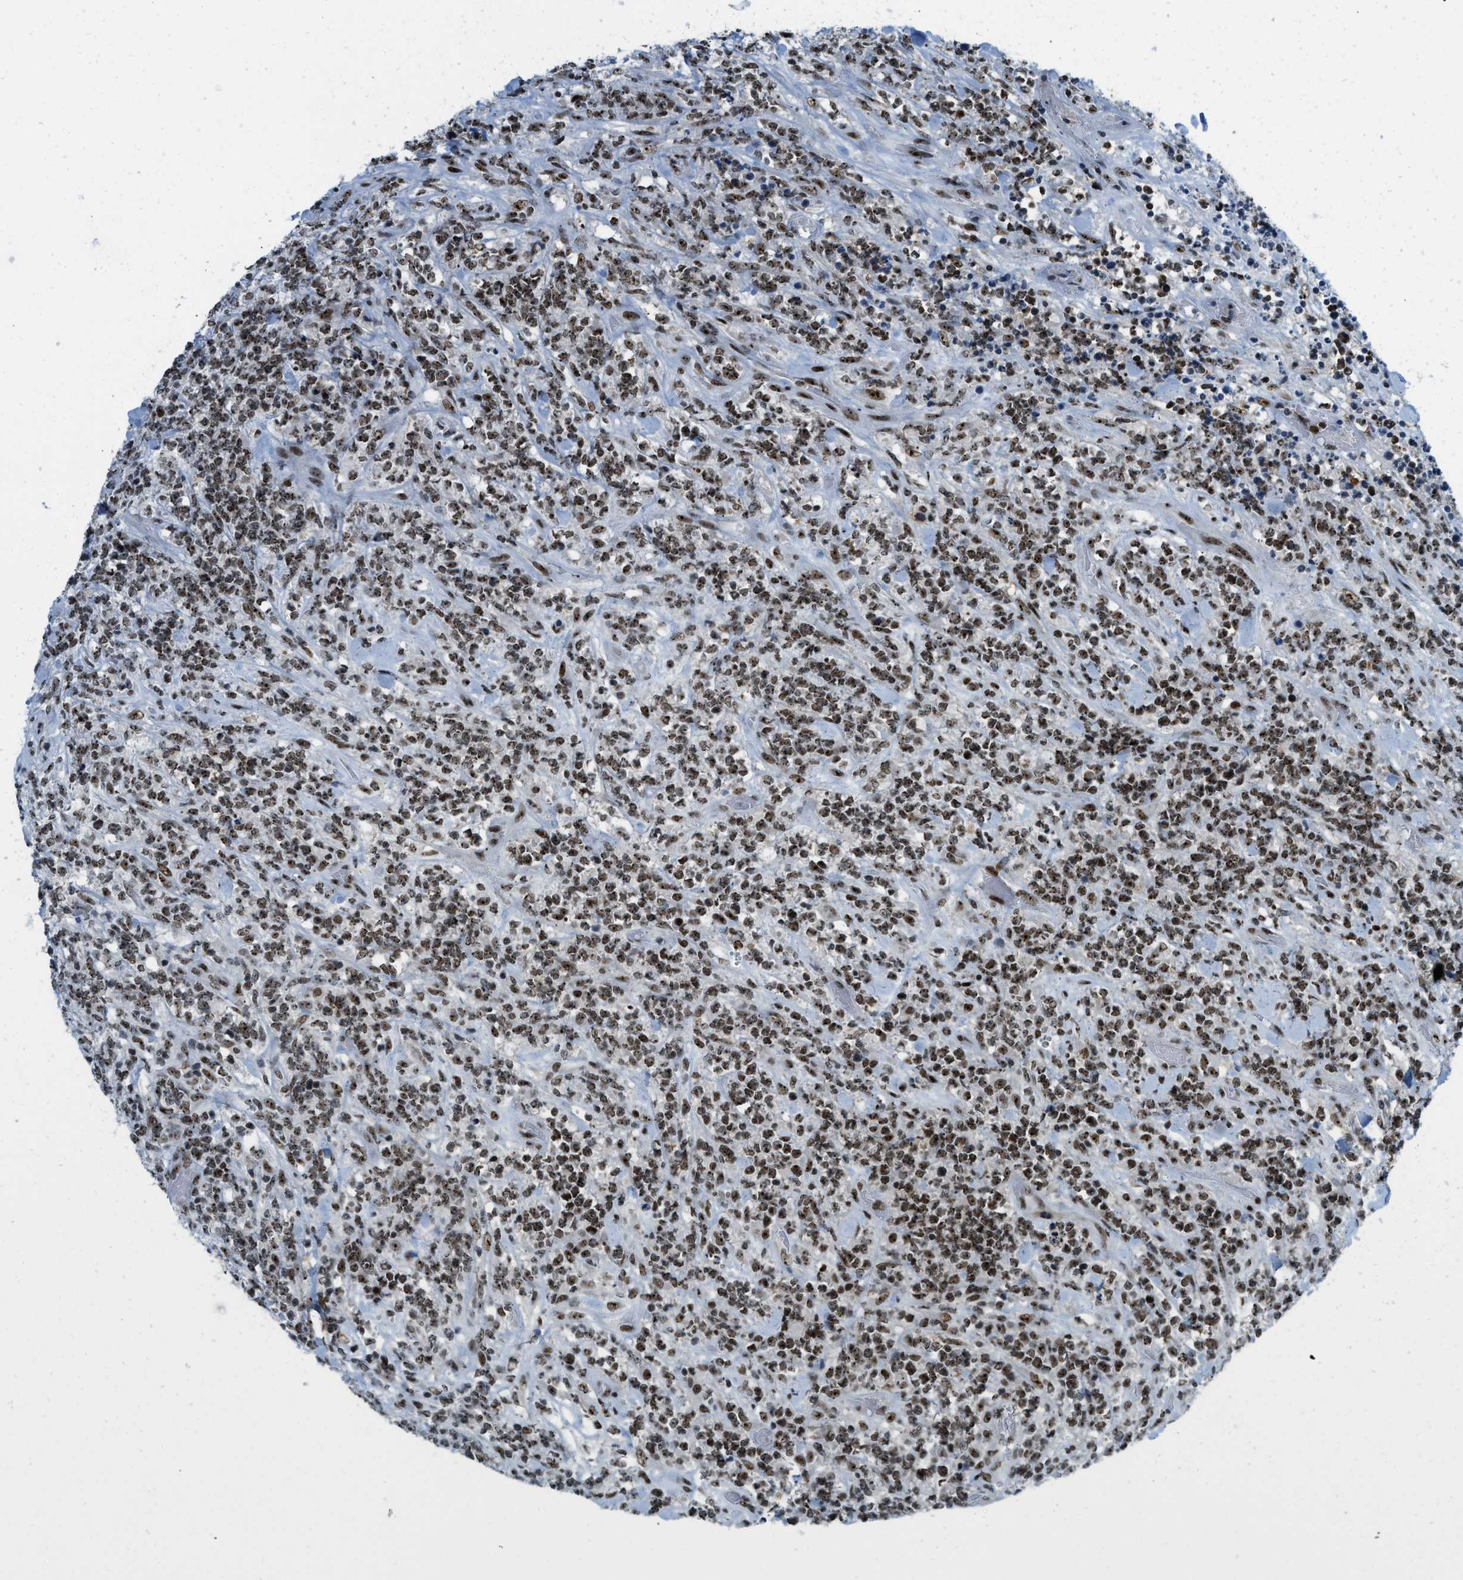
{"staining": {"intensity": "moderate", "quantity": ">75%", "location": "nuclear"}, "tissue": "lymphoma", "cell_type": "Tumor cells", "image_type": "cancer", "snomed": [{"axis": "morphology", "description": "Malignant lymphoma, non-Hodgkin's type, High grade"}, {"axis": "topography", "description": "Soft tissue"}], "caption": "Immunohistochemical staining of lymphoma demonstrates medium levels of moderate nuclear protein positivity in approximately >75% of tumor cells.", "gene": "URB1", "patient": {"sex": "male", "age": 18}}